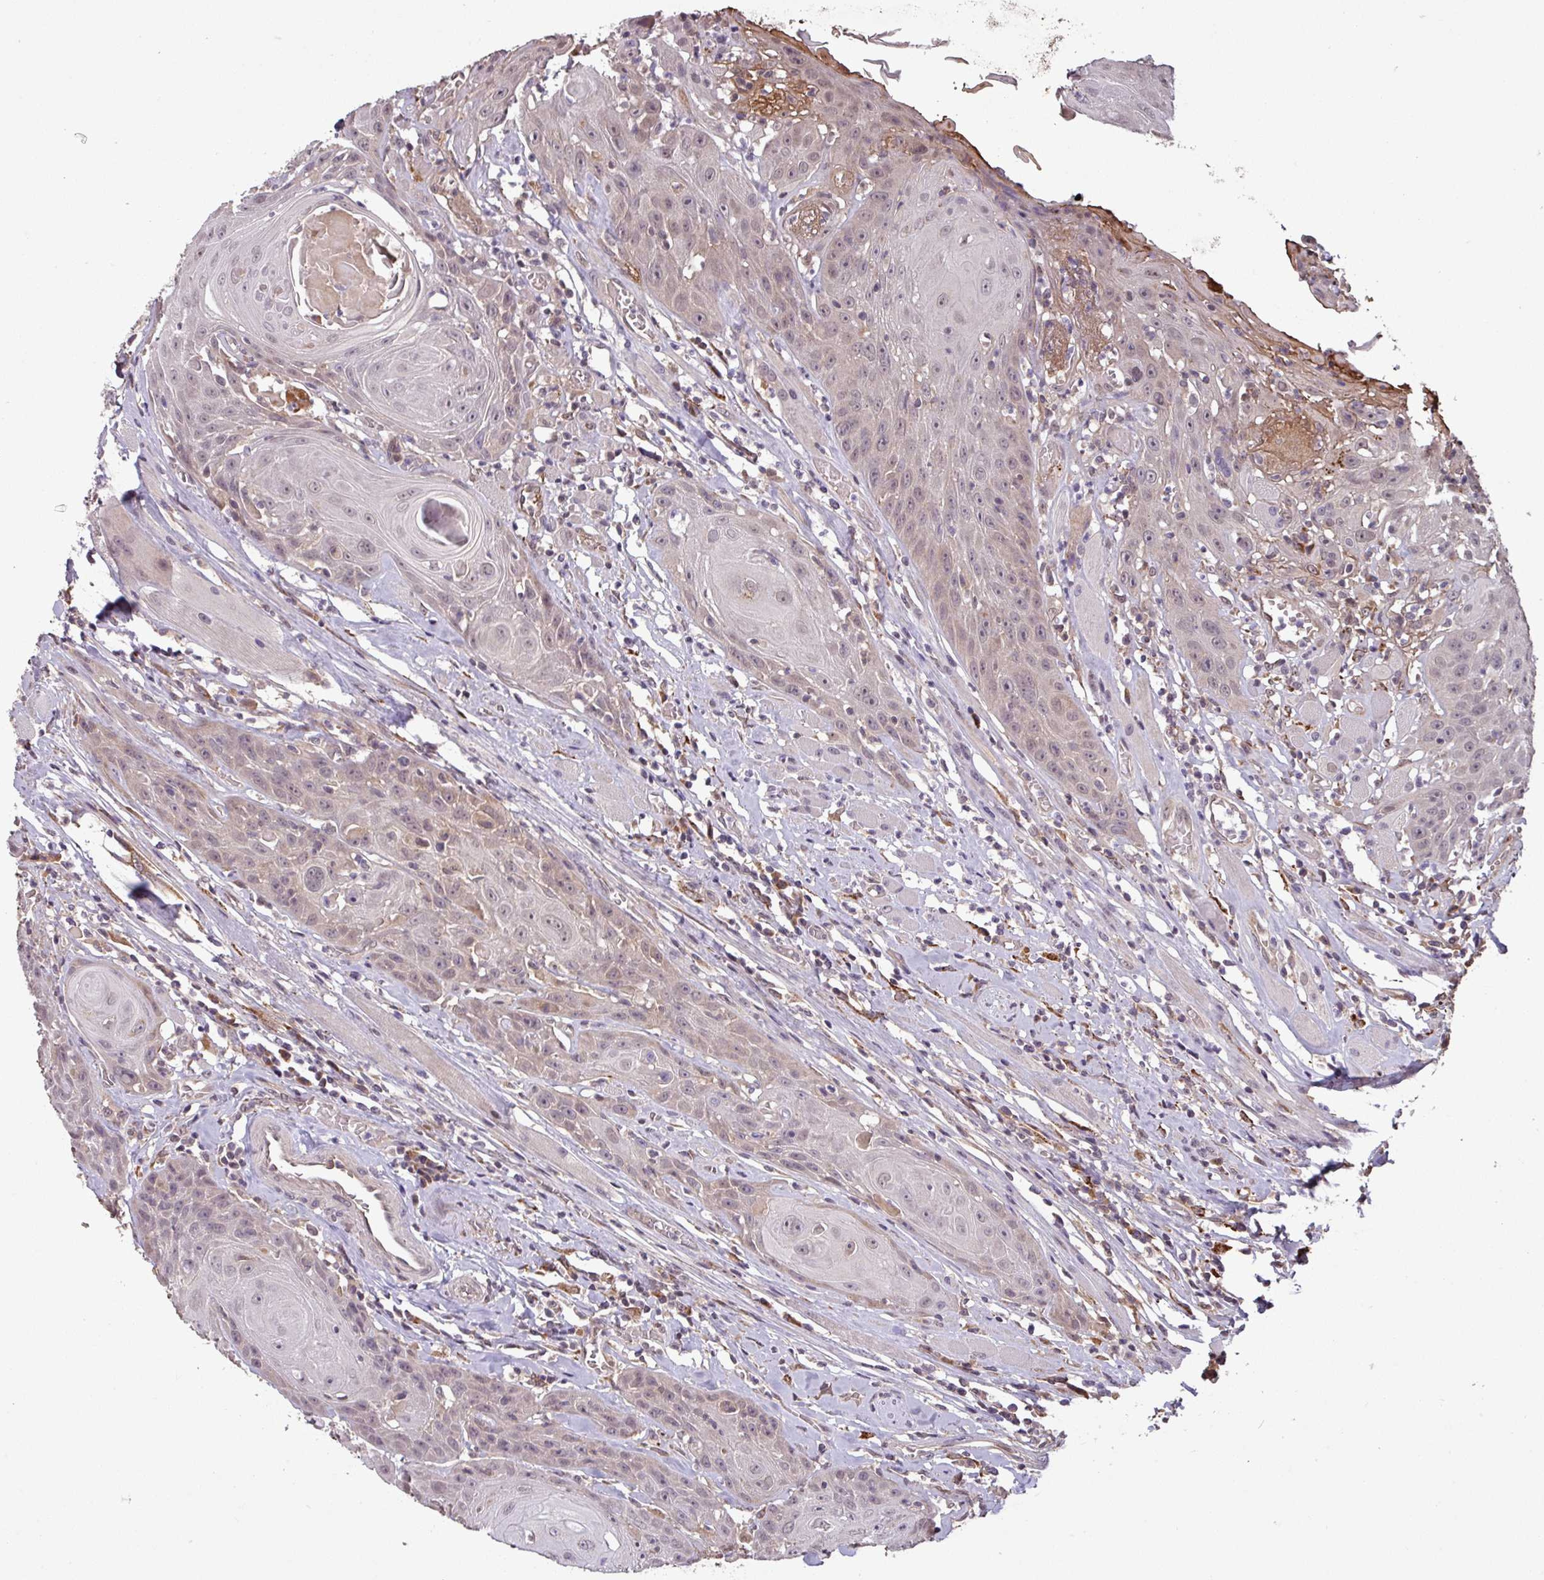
{"staining": {"intensity": "weak", "quantity": "<25%", "location": "nuclear"}, "tissue": "head and neck cancer", "cell_type": "Tumor cells", "image_type": "cancer", "snomed": [{"axis": "morphology", "description": "Squamous cell carcinoma, NOS"}, {"axis": "topography", "description": "Head-Neck"}], "caption": "A high-resolution histopathology image shows IHC staining of head and neck cancer, which exhibits no significant staining in tumor cells.", "gene": "NOB1", "patient": {"sex": "female", "age": 59}}